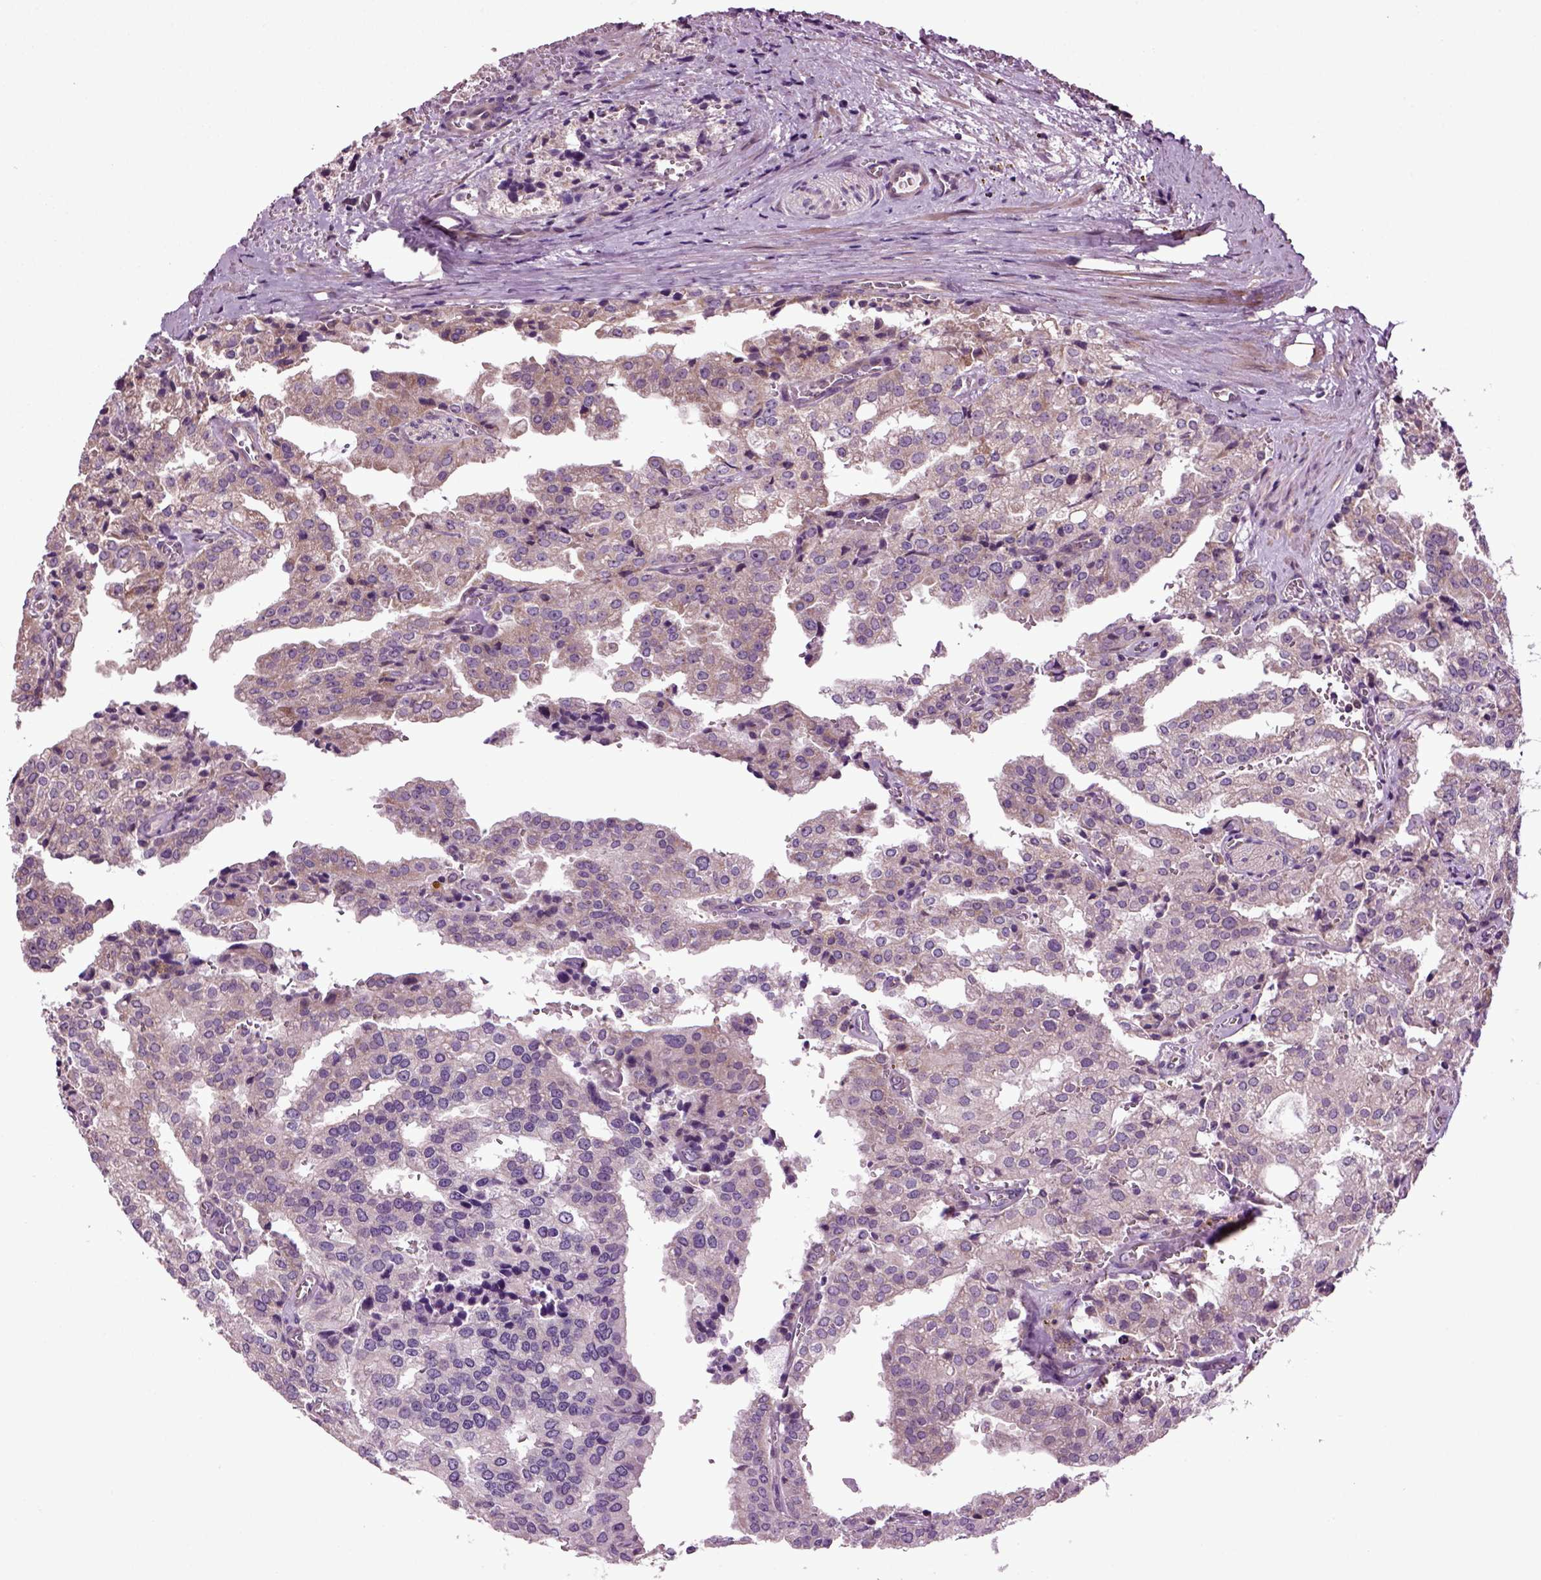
{"staining": {"intensity": "weak", "quantity": "25%-75%", "location": "cytoplasmic/membranous"}, "tissue": "prostate cancer", "cell_type": "Tumor cells", "image_type": "cancer", "snomed": [{"axis": "morphology", "description": "Adenocarcinoma, High grade"}, {"axis": "topography", "description": "Prostate"}], "caption": "This image exhibits immunohistochemistry staining of high-grade adenocarcinoma (prostate), with low weak cytoplasmic/membranous expression in approximately 25%-75% of tumor cells.", "gene": "HAGHL", "patient": {"sex": "male", "age": 68}}